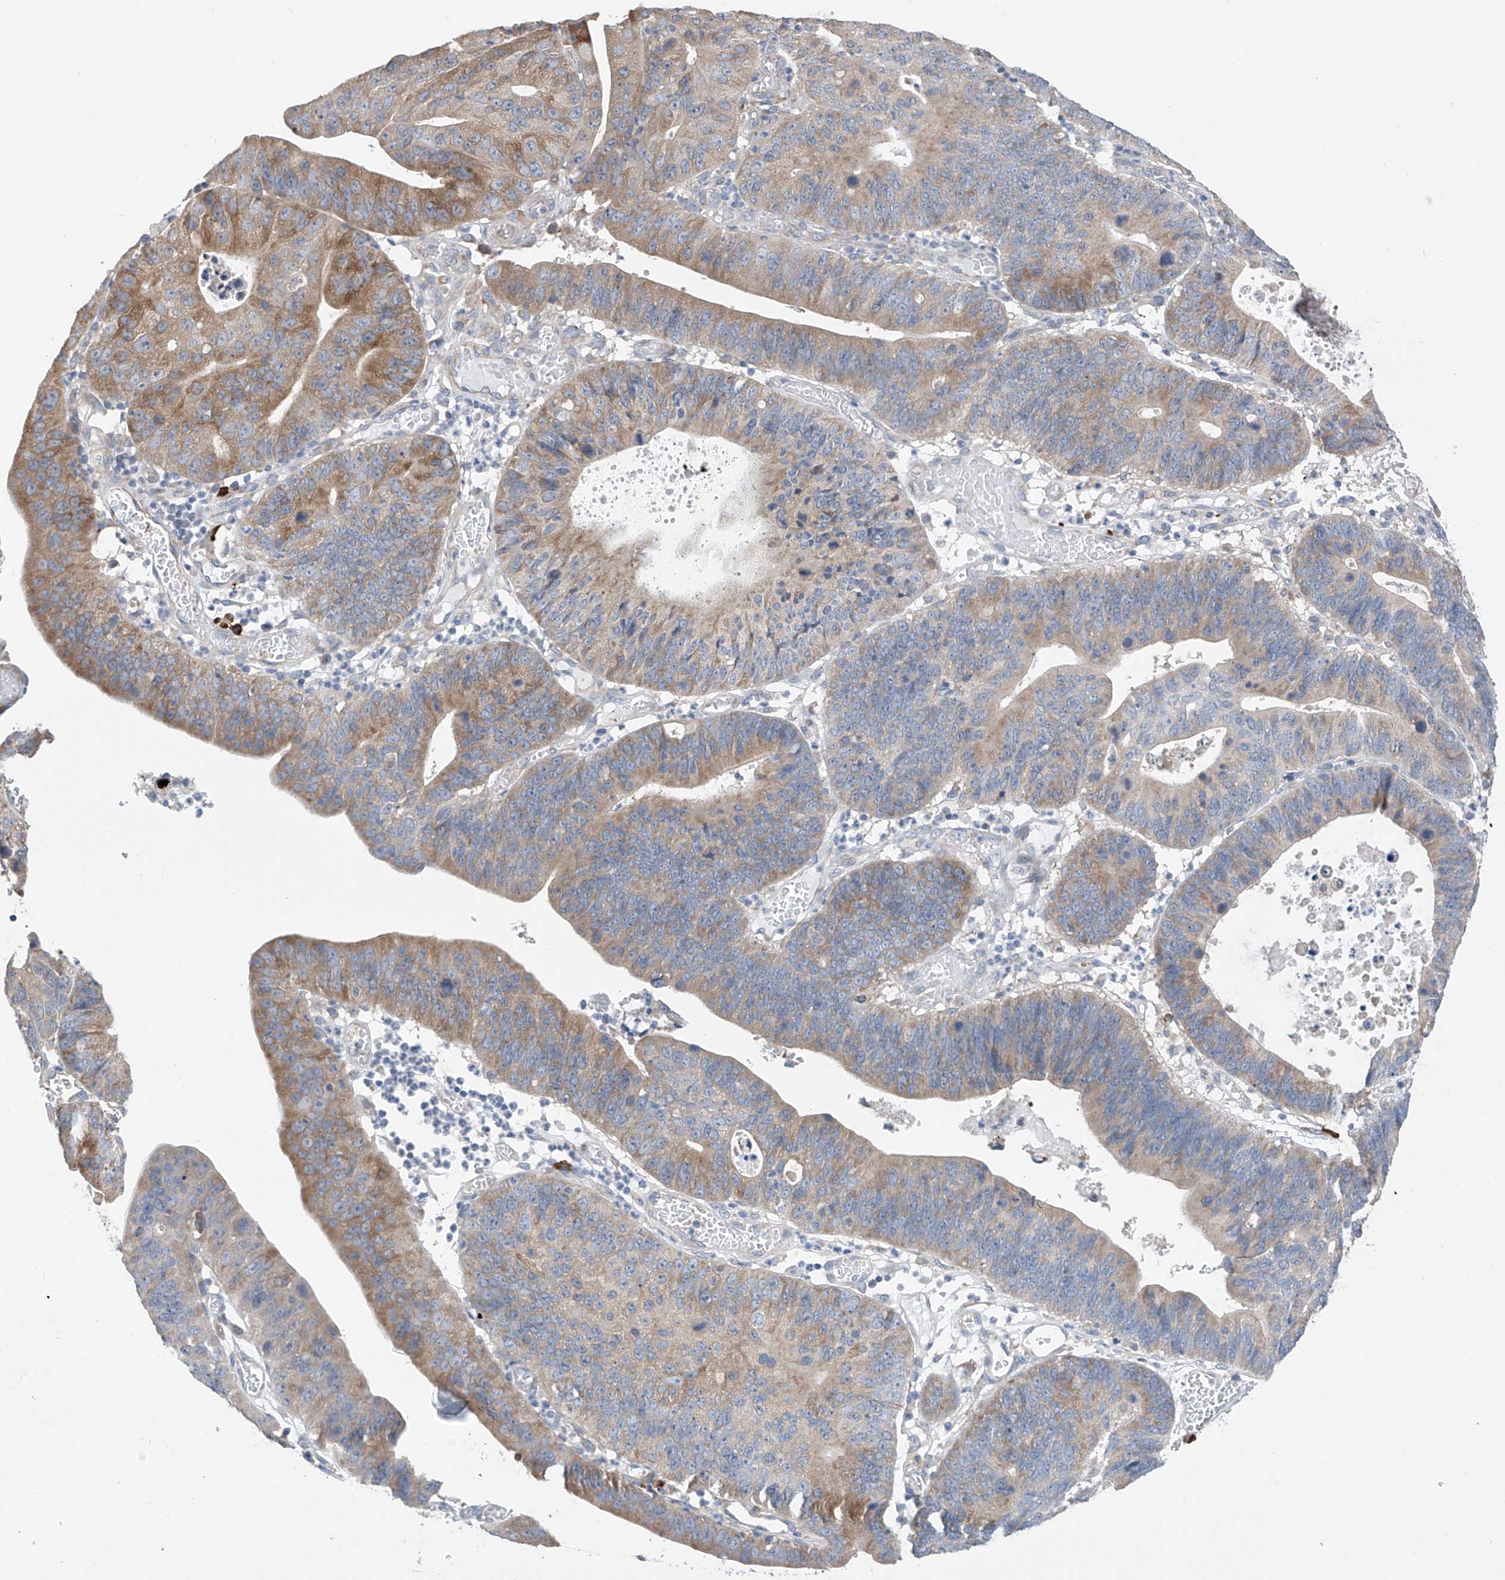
{"staining": {"intensity": "moderate", "quantity": "25%-75%", "location": "cytoplasmic/membranous"}, "tissue": "stomach cancer", "cell_type": "Tumor cells", "image_type": "cancer", "snomed": [{"axis": "morphology", "description": "Adenocarcinoma, NOS"}, {"axis": "topography", "description": "Stomach"}], "caption": "Moderate cytoplasmic/membranous positivity is appreciated in approximately 25%-75% of tumor cells in adenocarcinoma (stomach). (DAB IHC with brightfield microscopy, high magnification).", "gene": "REC8", "patient": {"sex": "male", "age": 59}}